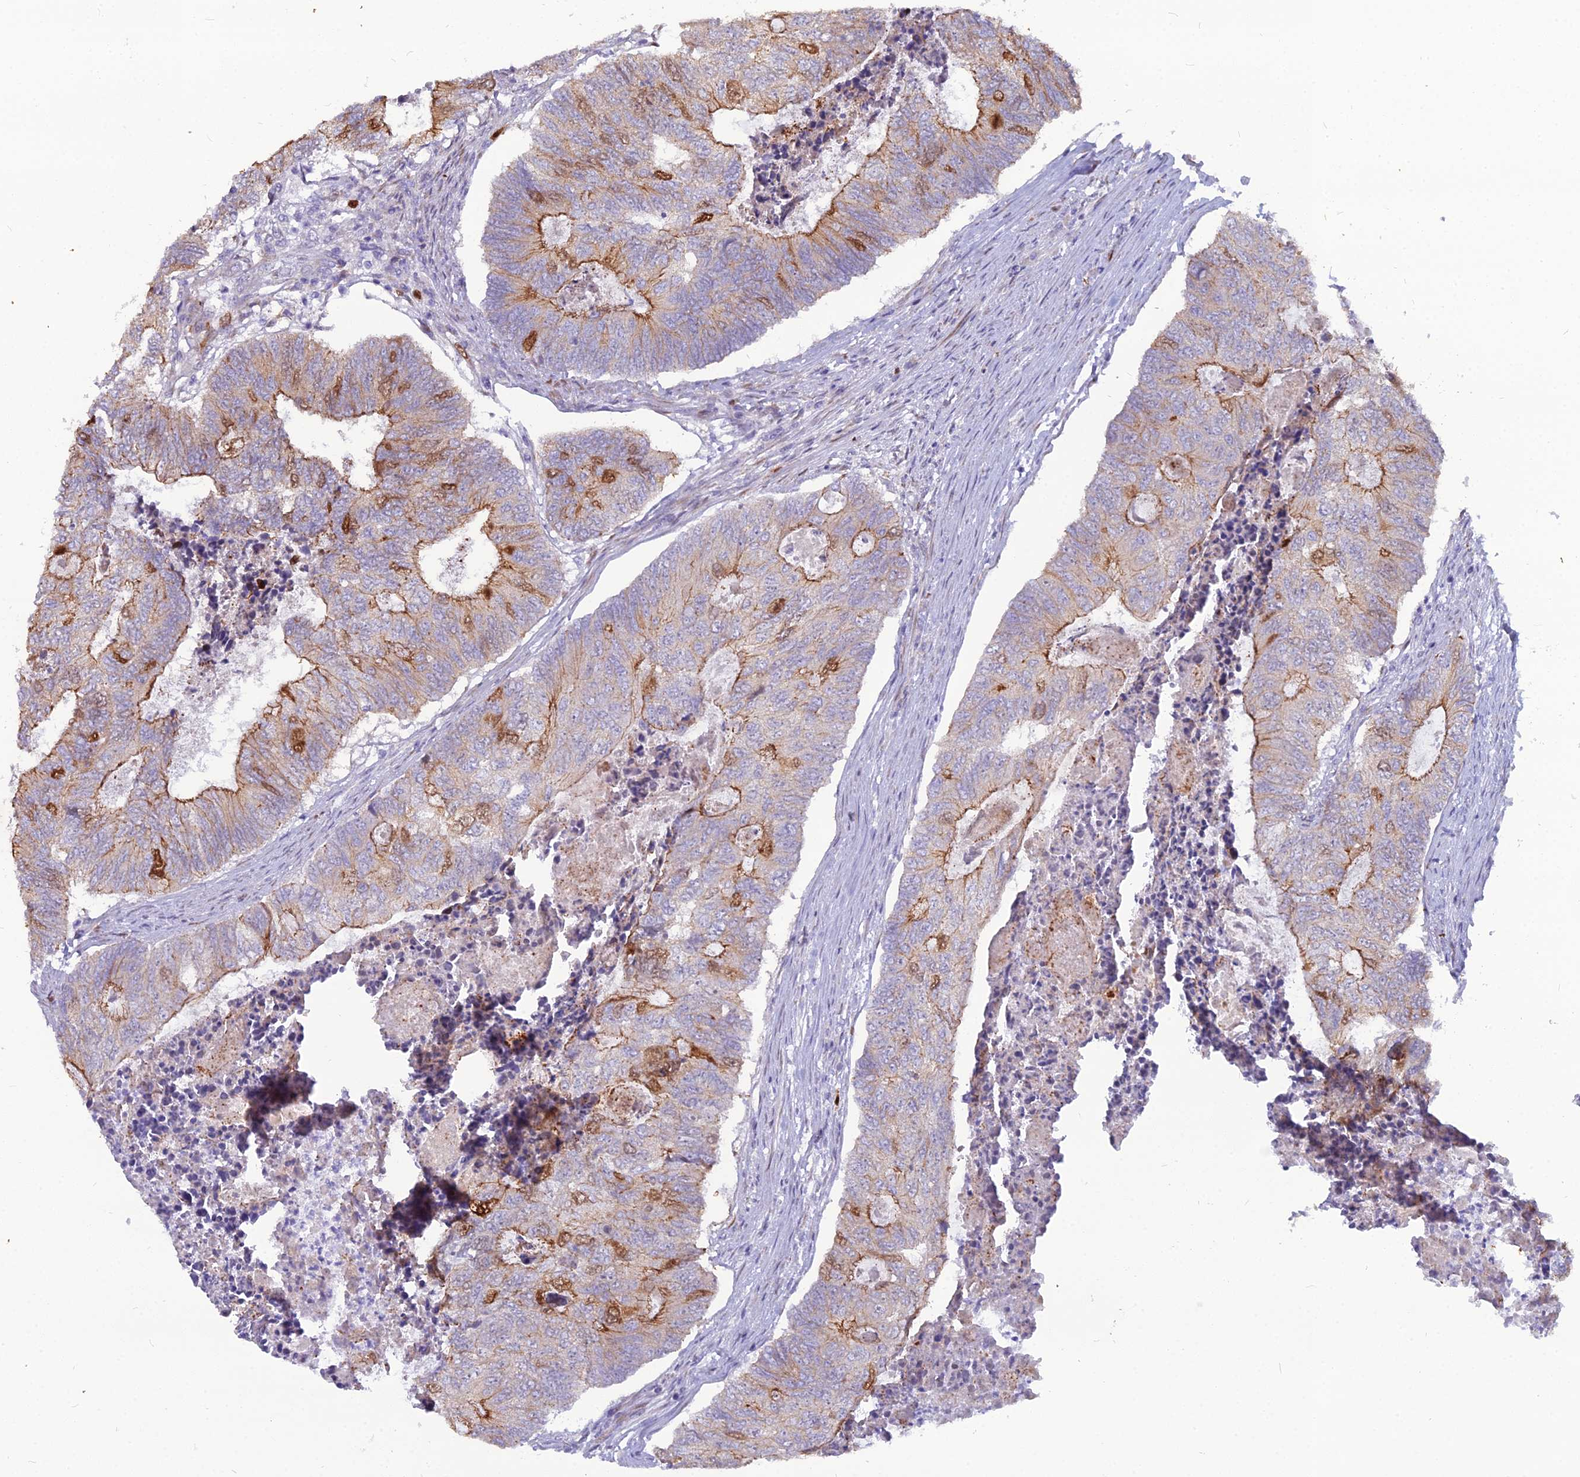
{"staining": {"intensity": "moderate", "quantity": "25%-75%", "location": "cytoplasmic/membranous"}, "tissue": "colorectal cancer", "cell_type": "Tumor cells", "image_type": "cancer", "snomed": [{"axis": "morphology", "description": "Adenocarcinoma, NOS"}, {"axis": "topography", "description": "Colon"}], "caption": "Protein expression analysis of human colorectal adenocarcinoma reveals moderate cytoplasmic/membranous positivity in about 25%-75% of tumor cells.", "gene": "NUSAP1", "patient": {"sex": "female", "age": 67}}